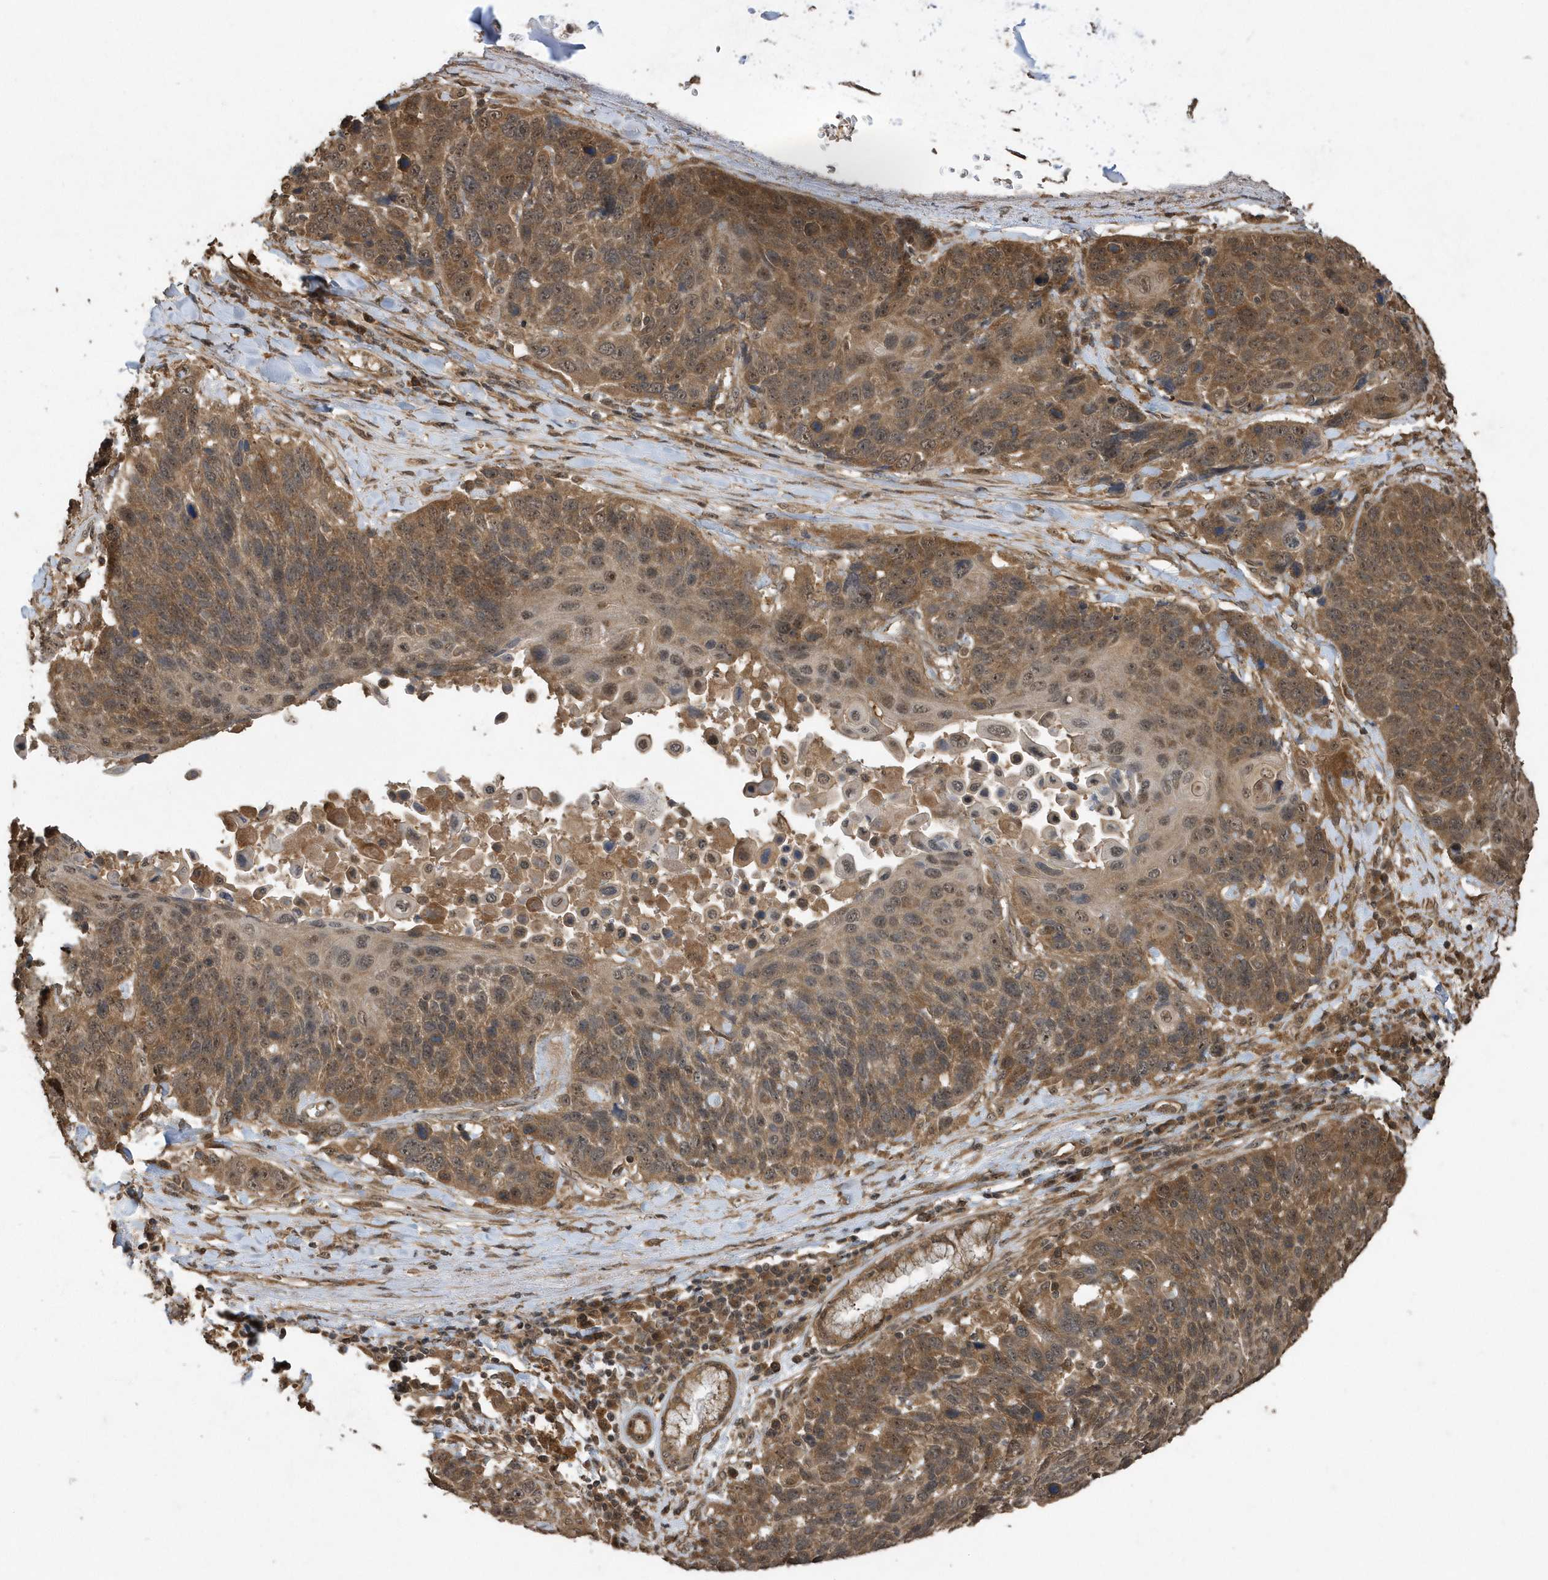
{"staining": {"intensity": "moderate", "quantity": ">75%", "location": "cytoplasmic/membranous"}, "tissue": "lung cancer", "cell_type": "Tumor cells", "image_type": "cancer", "snomed": [{"axis": "morphology", "description": "Squamous cell carcinoma, NOS"}, {"axis": "topography", "description": "Lung"}], "caption": "Lung cancer (squamous cell carcinoma) stained with DAB (3,3'-diaminobenzidine) IHC exhibits medium levels of moderate cytoplasmic/membranous staining in approximately >75% of tumor cells.", "gene": "WASHC5", "patient": {"sex": "male", "age": 66}}